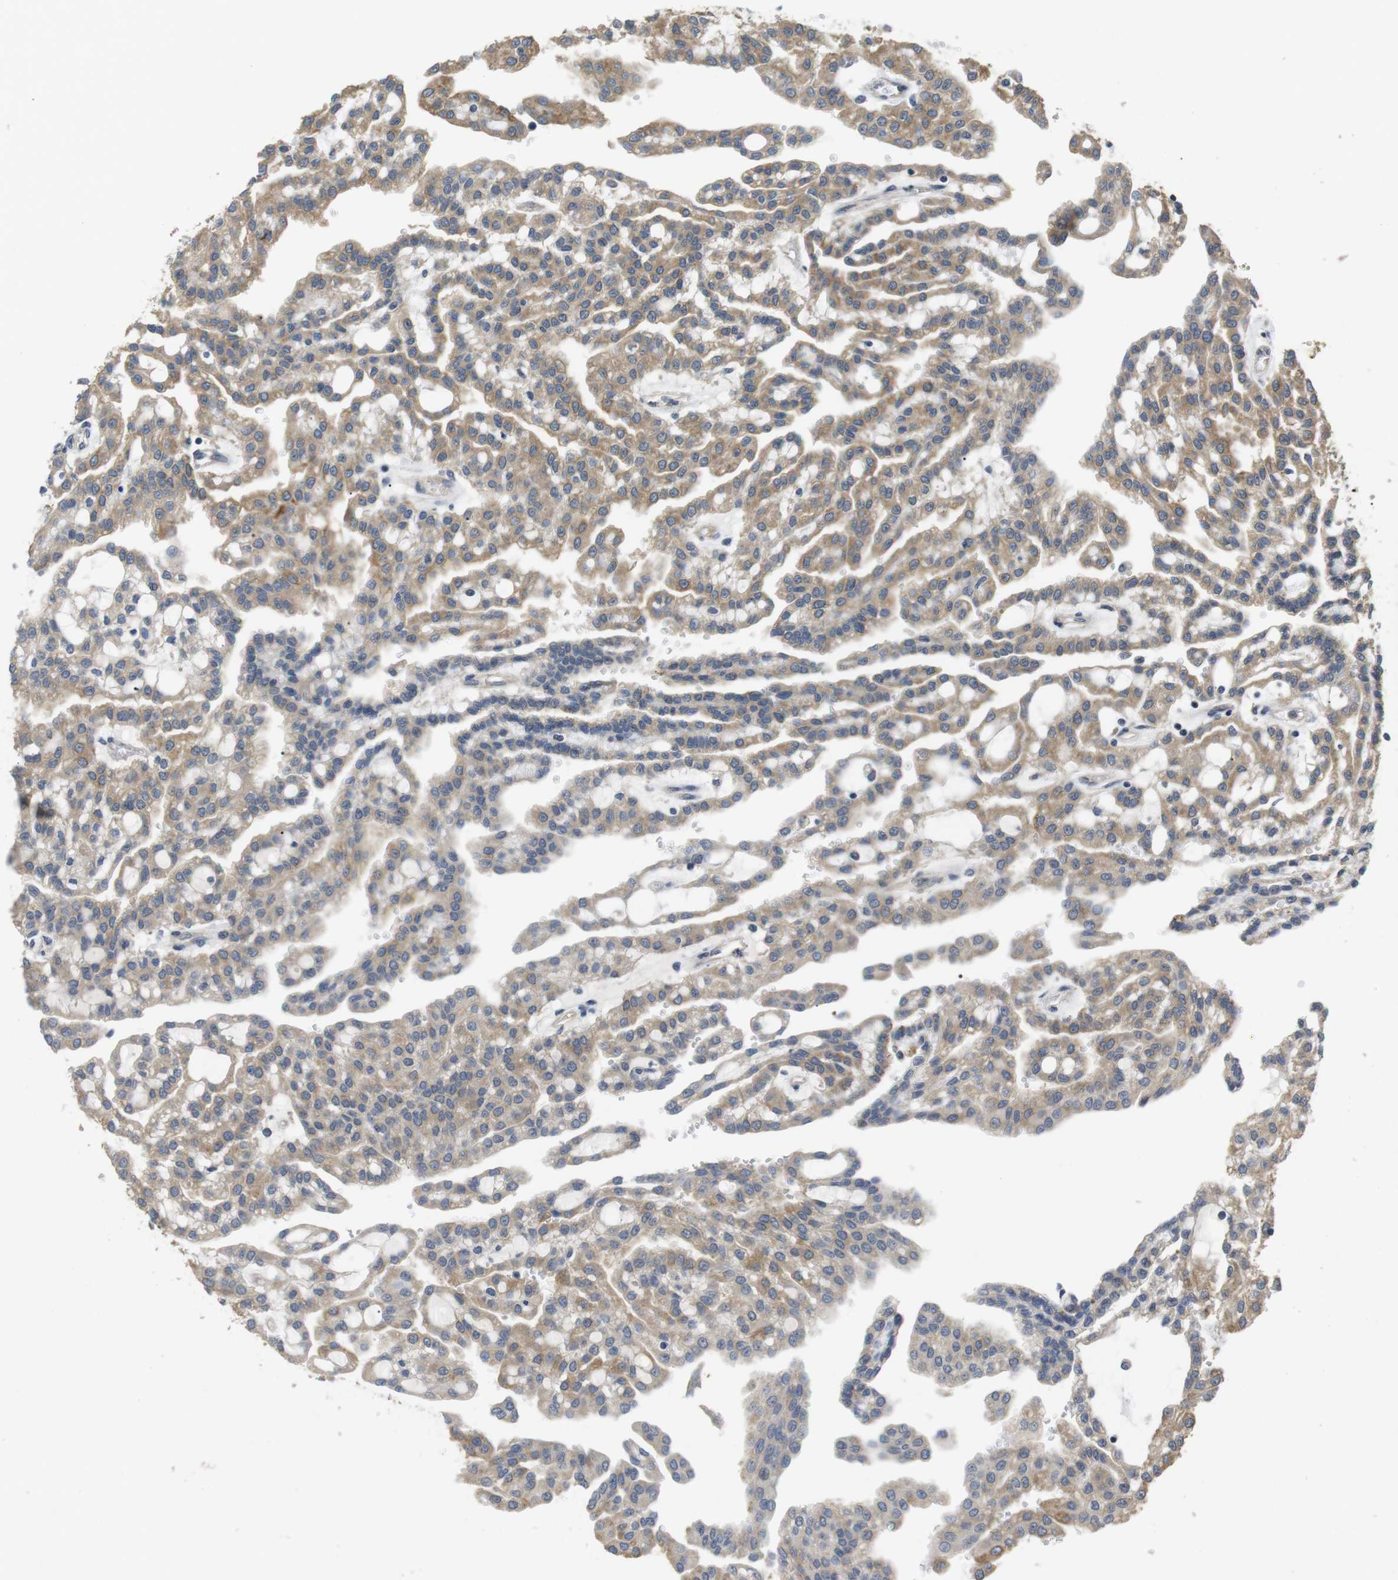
{"staining": {"intensity": "moderate", "quantity": "25%-75%", "location": "cytoplasmic/membranous"}, "tissue": "renal cancer", "cell_type": "Tumor cells", "image_type": "cancer", "snomed": [{"axis": "morphology", "description": "Adenocarcinoma, NOS"}, {"axis": "topography", "description": "Kidney"}], "caption": "Renal adenocarcinoma stained with DAB (3,3'-diaminobenzidine) IHC shows medium levels of moderate cytoplasmic/membranous expression in approximately 25%-75% of tumor cells. (DAB (3,3'-diaminobenzidine) IHC, brown staining for protein, blue staining for nuclei).", "gene": "ADGRL3", "patient": {"sex": "male", "age": 63}}